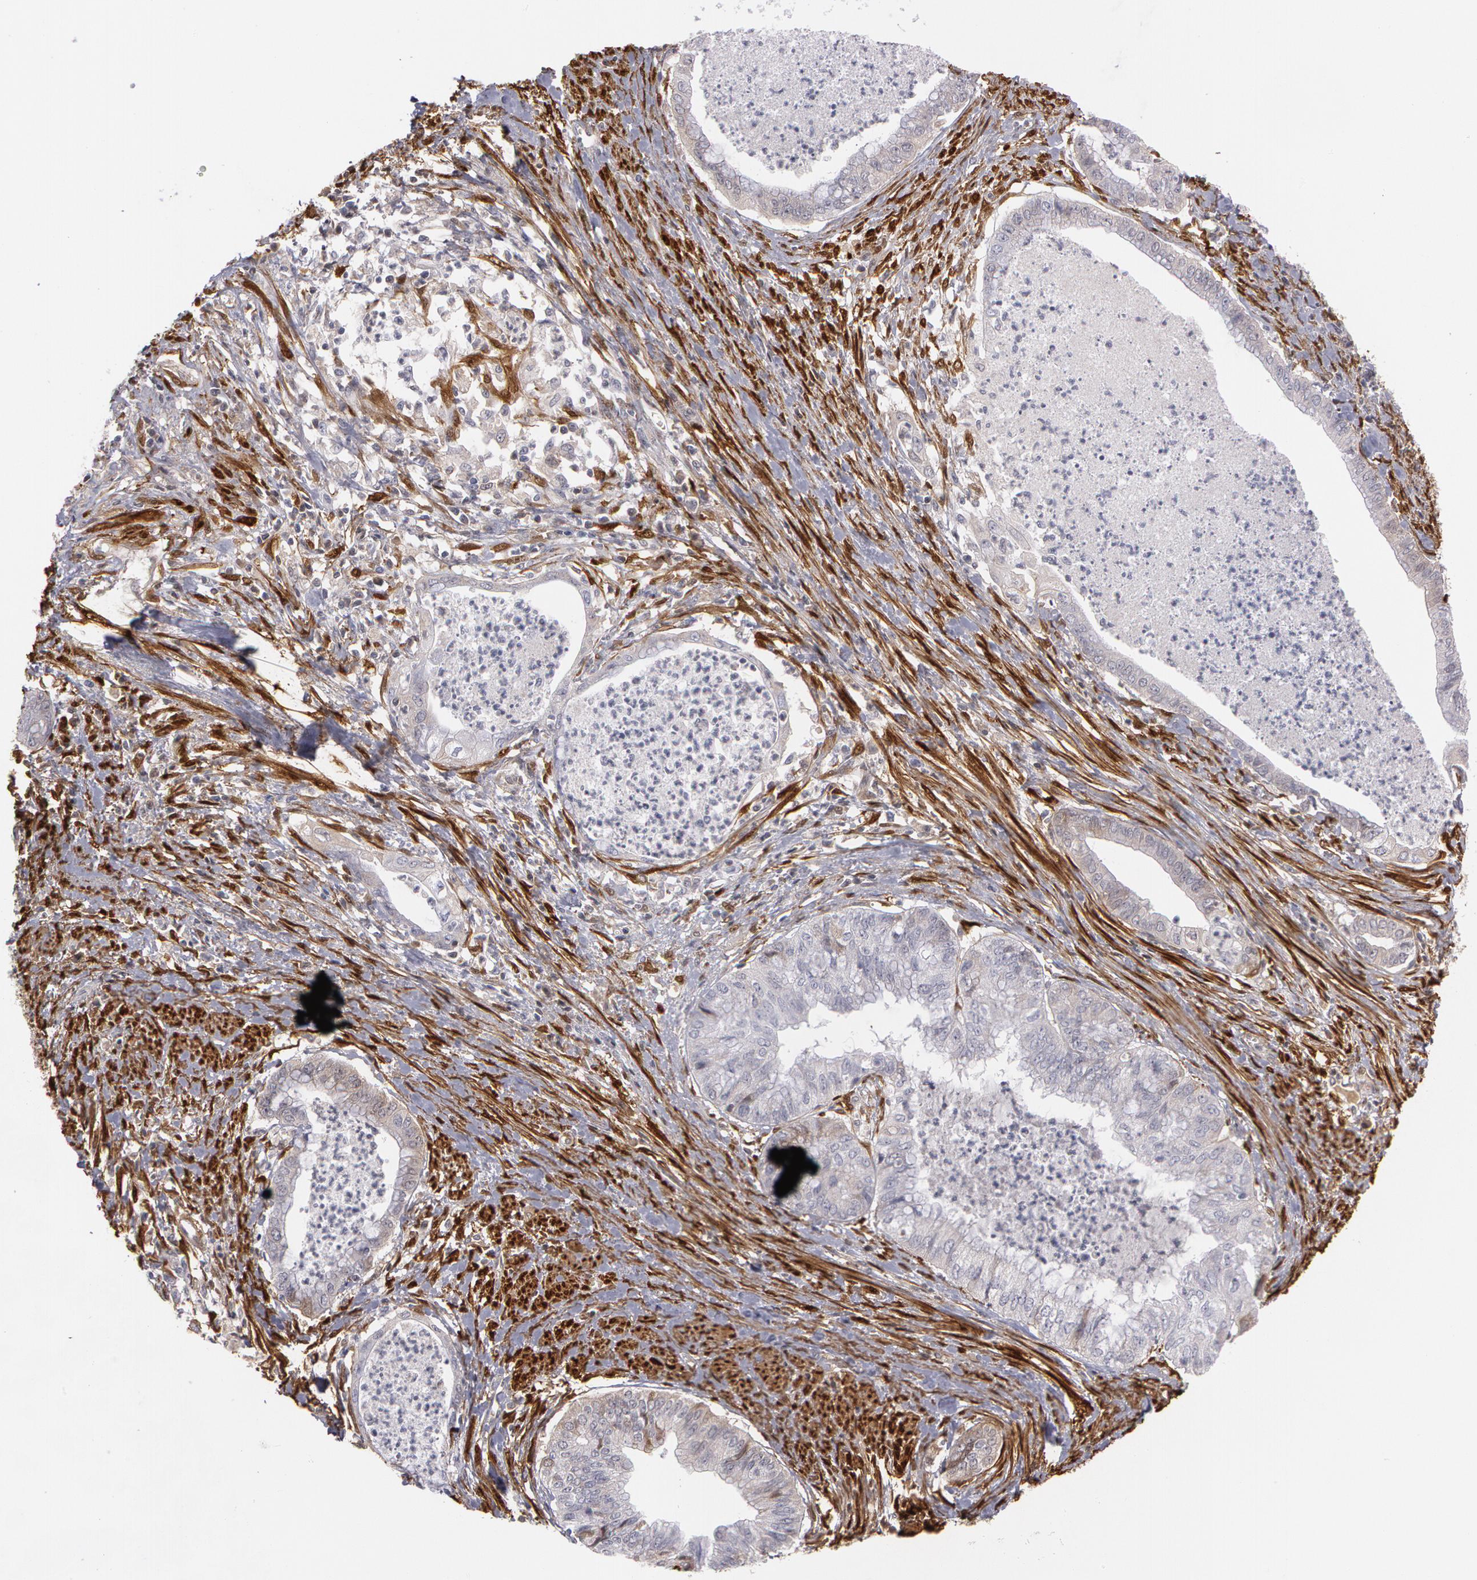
{"staining": {"intensity": "weak", "quantity": "<25%", "location": "cytoplasmic/membranous"}, "tissue": "endometrial cancer", "cell_type": "Tumor cells", "image_type": "cancer", "snomed": [{"axis": "morphology", "description": "Necrosis, NOS"}, {"axis": "morphology", "description": "Adenocarcinoma, NOS"}, {"axis": "topography", "description": "Endometrium"}], "caption": "Image shows no significant protein expression in tumor cells of endometrial cancer.", "gene": "TAGLN", "patient": {"sex": "female", "age": 79}}